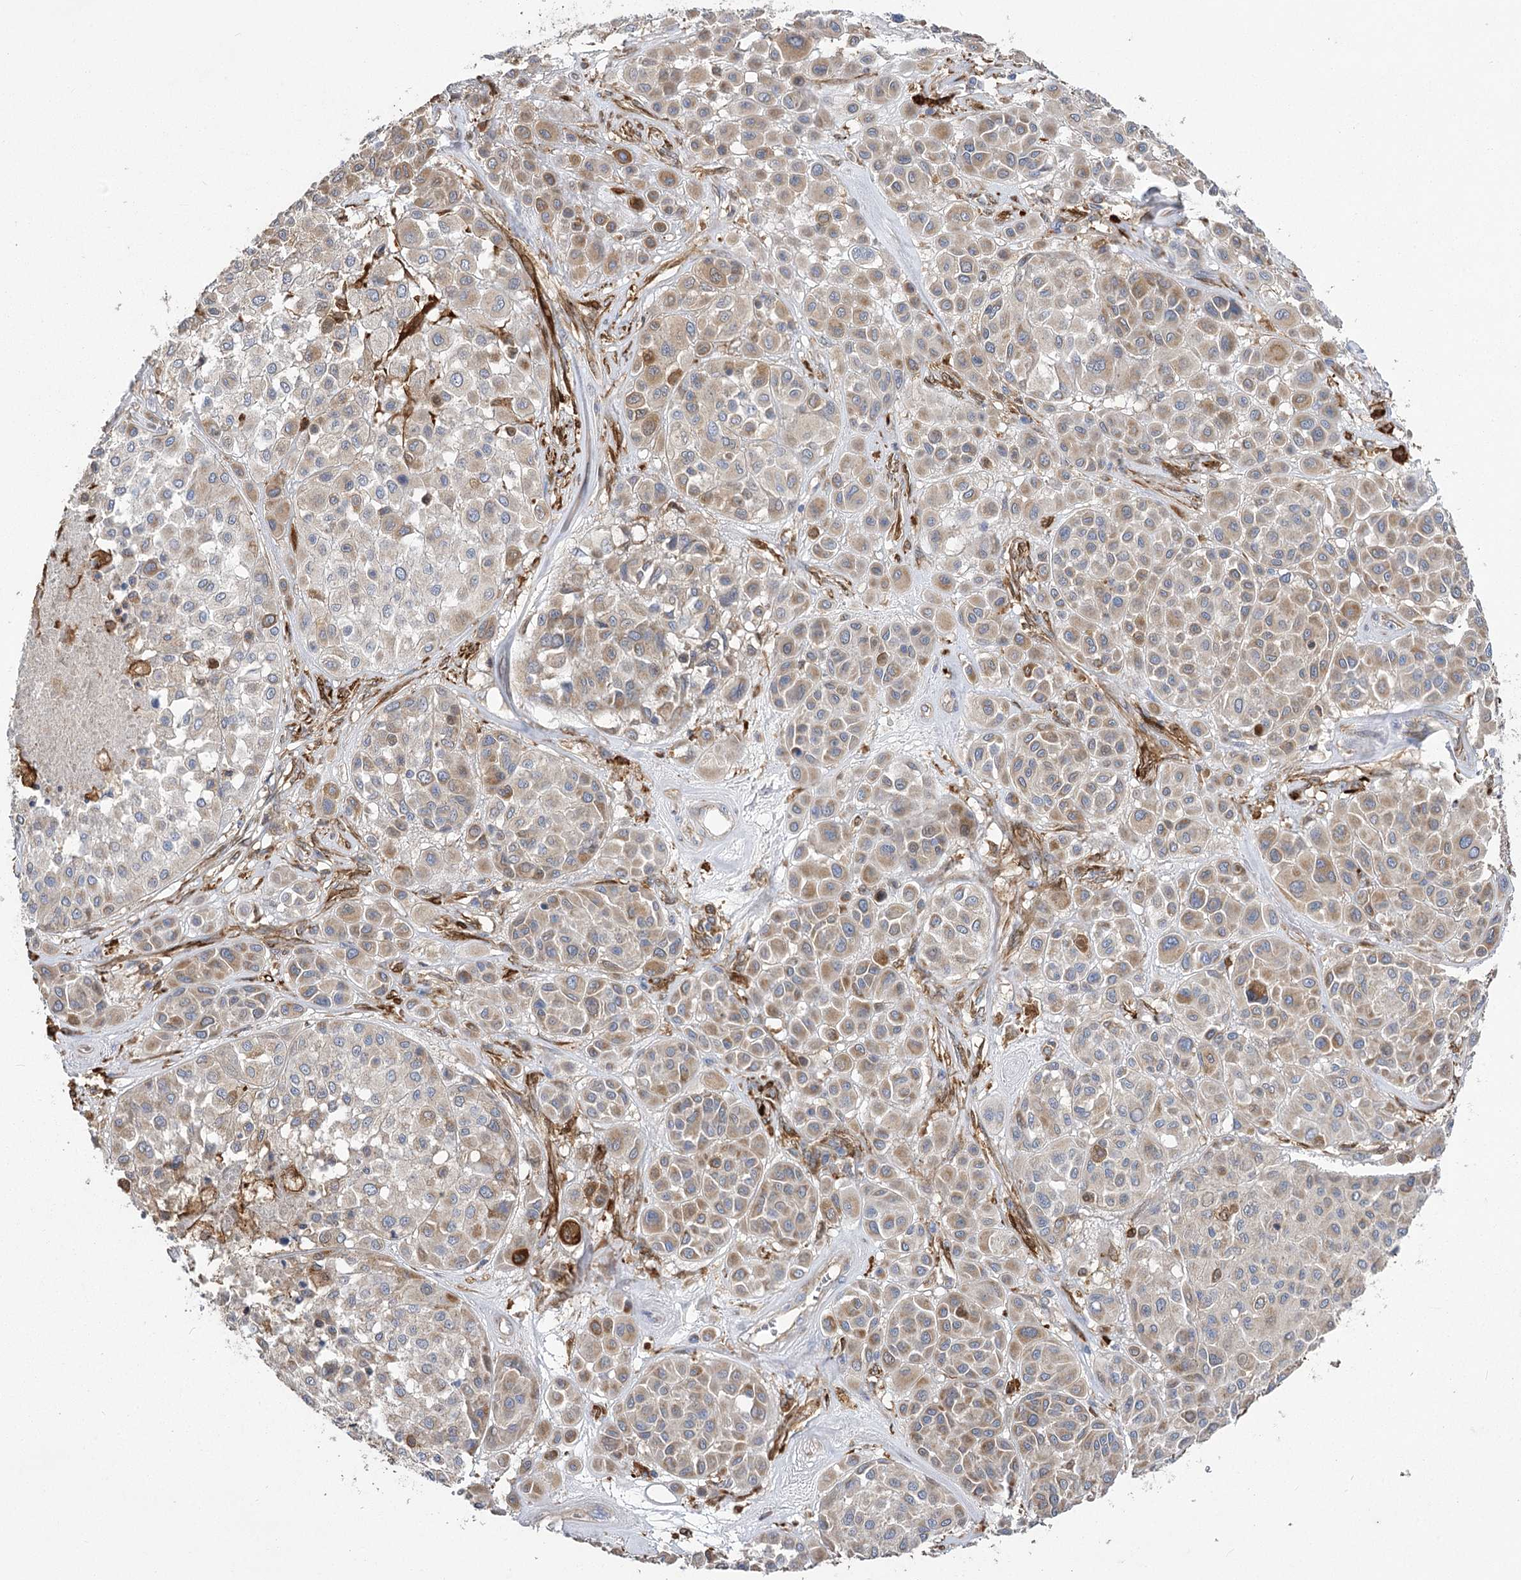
{"staining": {"intensity": "weak", "quantity": "<25%", "location": "cytoplasmic/membranous"}, "tissue": "melanoma", "cell_type": "Tumor cells", "image_type": "cancer", "snomed": [{"axis": "morphology", "description": "Malignant melanoma, Metastatic site"}, {"axis": "topography", "description": "Soft tissue"}], "caption": "Protein analysis of malignant melanoma (metastatic site) displays no significant expression in tumor cells. (Brightfield microscopy of DAB IHC at high magnification).", "gene": "RMDN2", "patient": {"sex": "male", "age": 41}}